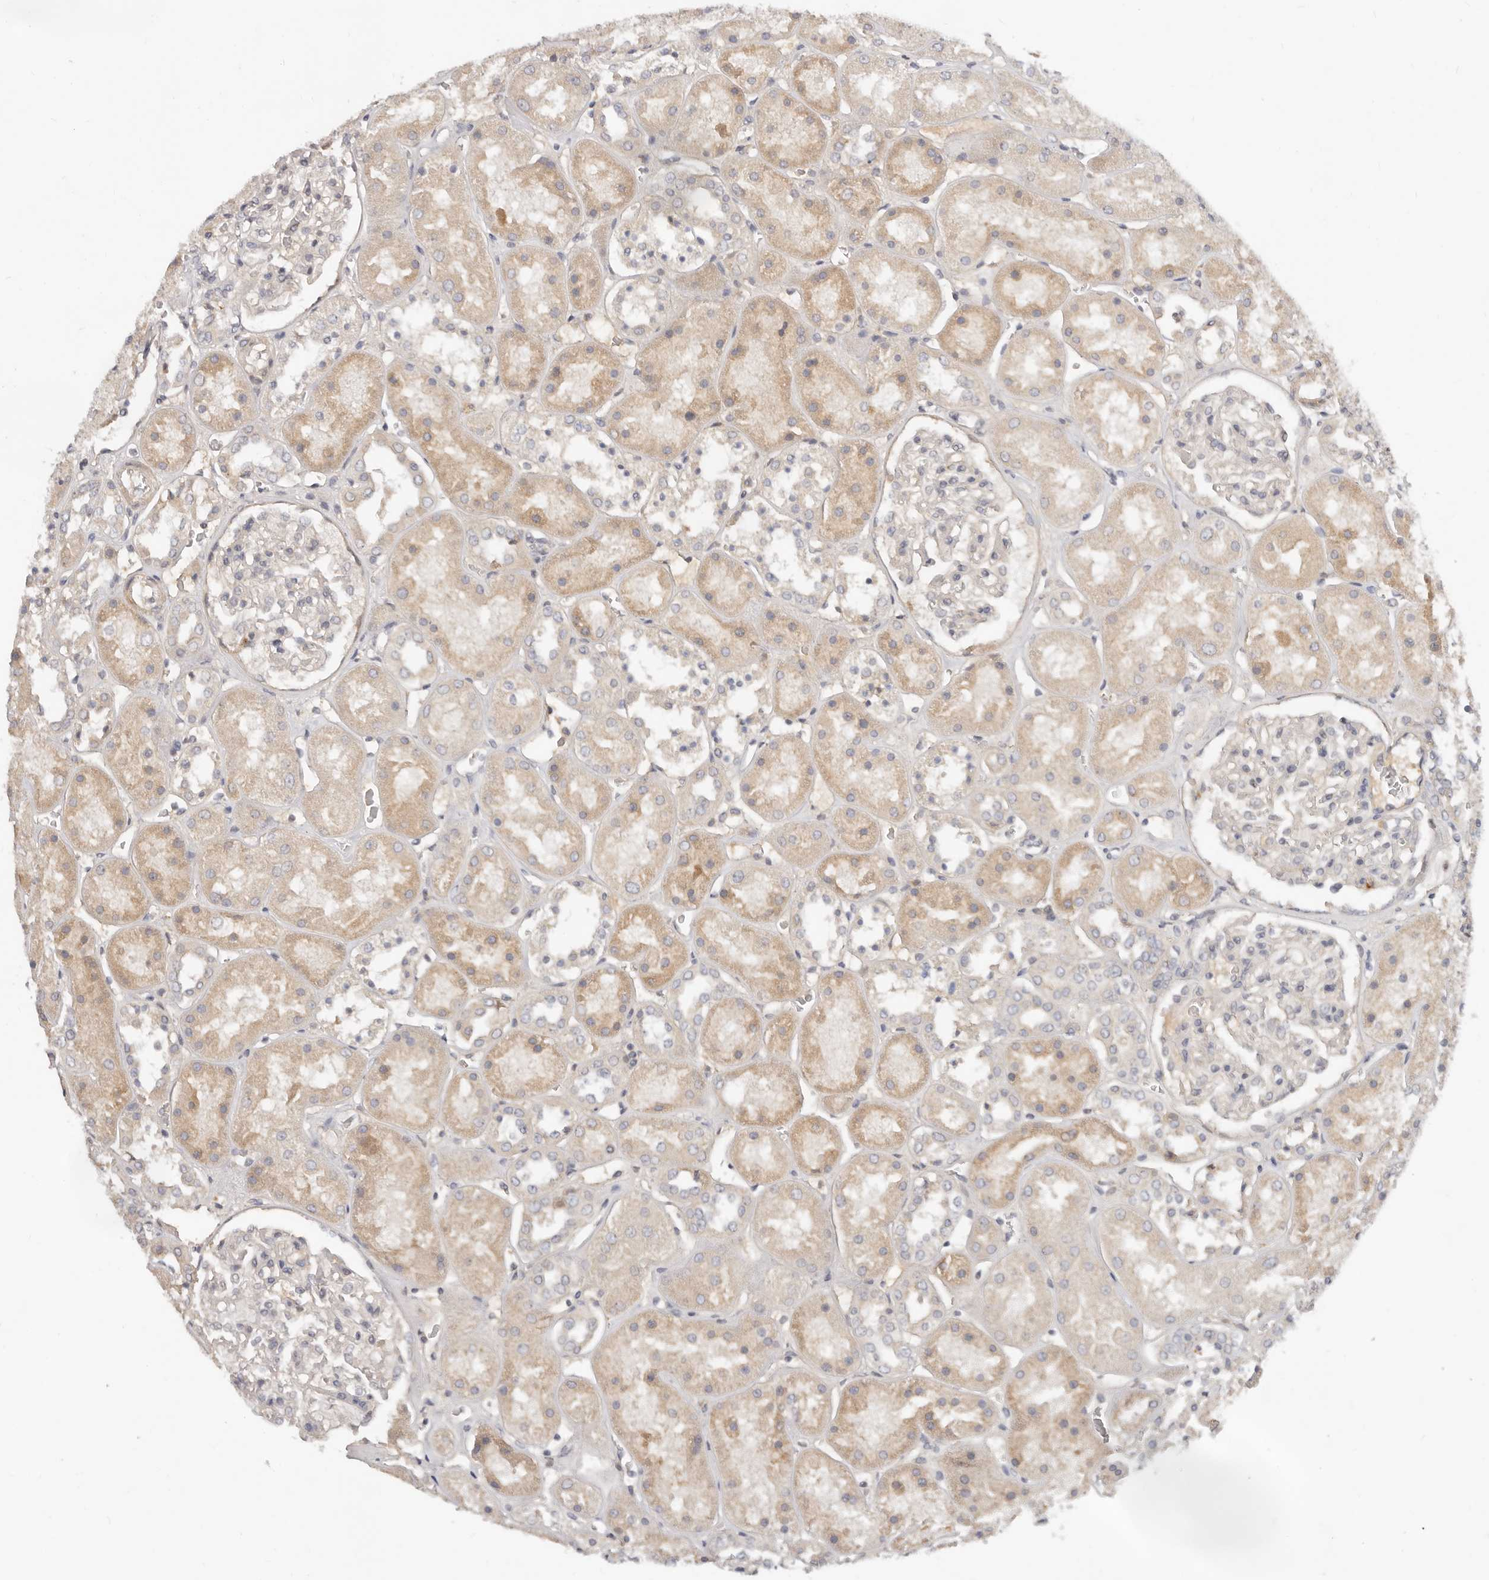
{"staining": {"intensity": "weak", "quantity": "<25%", "location": "cytoplasmic/membranous"}, "tissue": "kidney", "cell_type": "Cells in glomeruli", "image_type": "normal", "snomed": [{"axis": "morphology", "description": "Normal tissue, NOS"}, {"axis": "topography", "description": "Kidney"}], "caption": "An immunohistochemistry (IHC) image of benign kidney is shown. There is no staining in cells in glomeruli of kidney. The staining was performed using DAB to visualize the protein expression in brown, while the nuclei were stained in blue with hematoxylin (Magnification: 20x).", "gene": "USP49", "patient": {"sex": "male", "age": 70}}